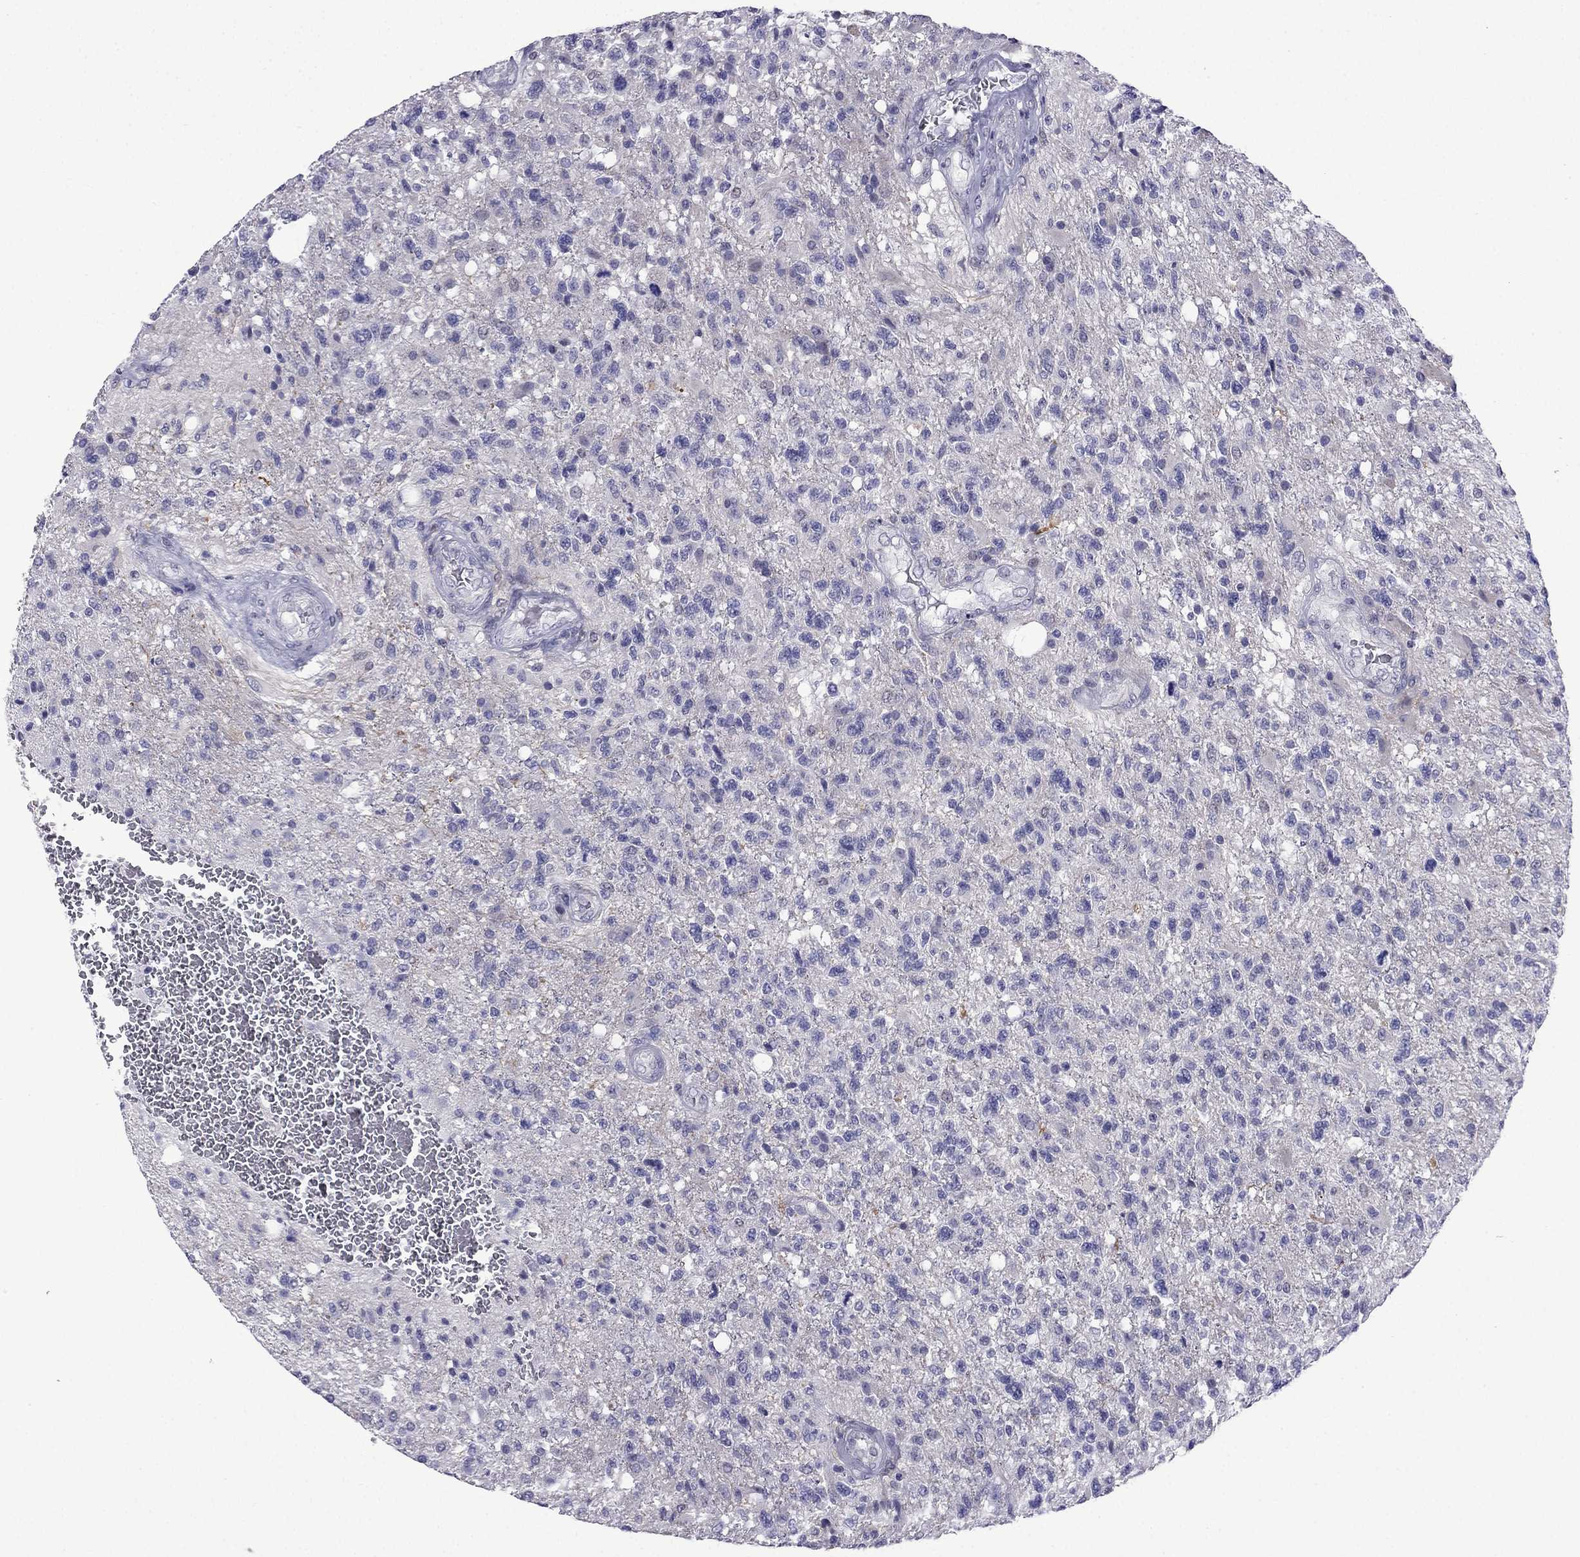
{"staining": {"intensity": "negative", "quantity": "none", "location": "none"}, "tissue": "glioma", "cell_type": "Tumor cells", "image_type": "cancer", "snomed": [{"axis": "morphology", "description": "Glioma, malignant, High grade"}, {"axis": "topography", "description": "Brain"}], "caption": "Immunohistochemistry (IHC) photomicrograph of human malignant glioma (high-grade) stained for a protein (brown), which exhibits no positivity in tumor cells.", "gene": "POM121L12", "patient": {"sex": "male", "age": 56}}